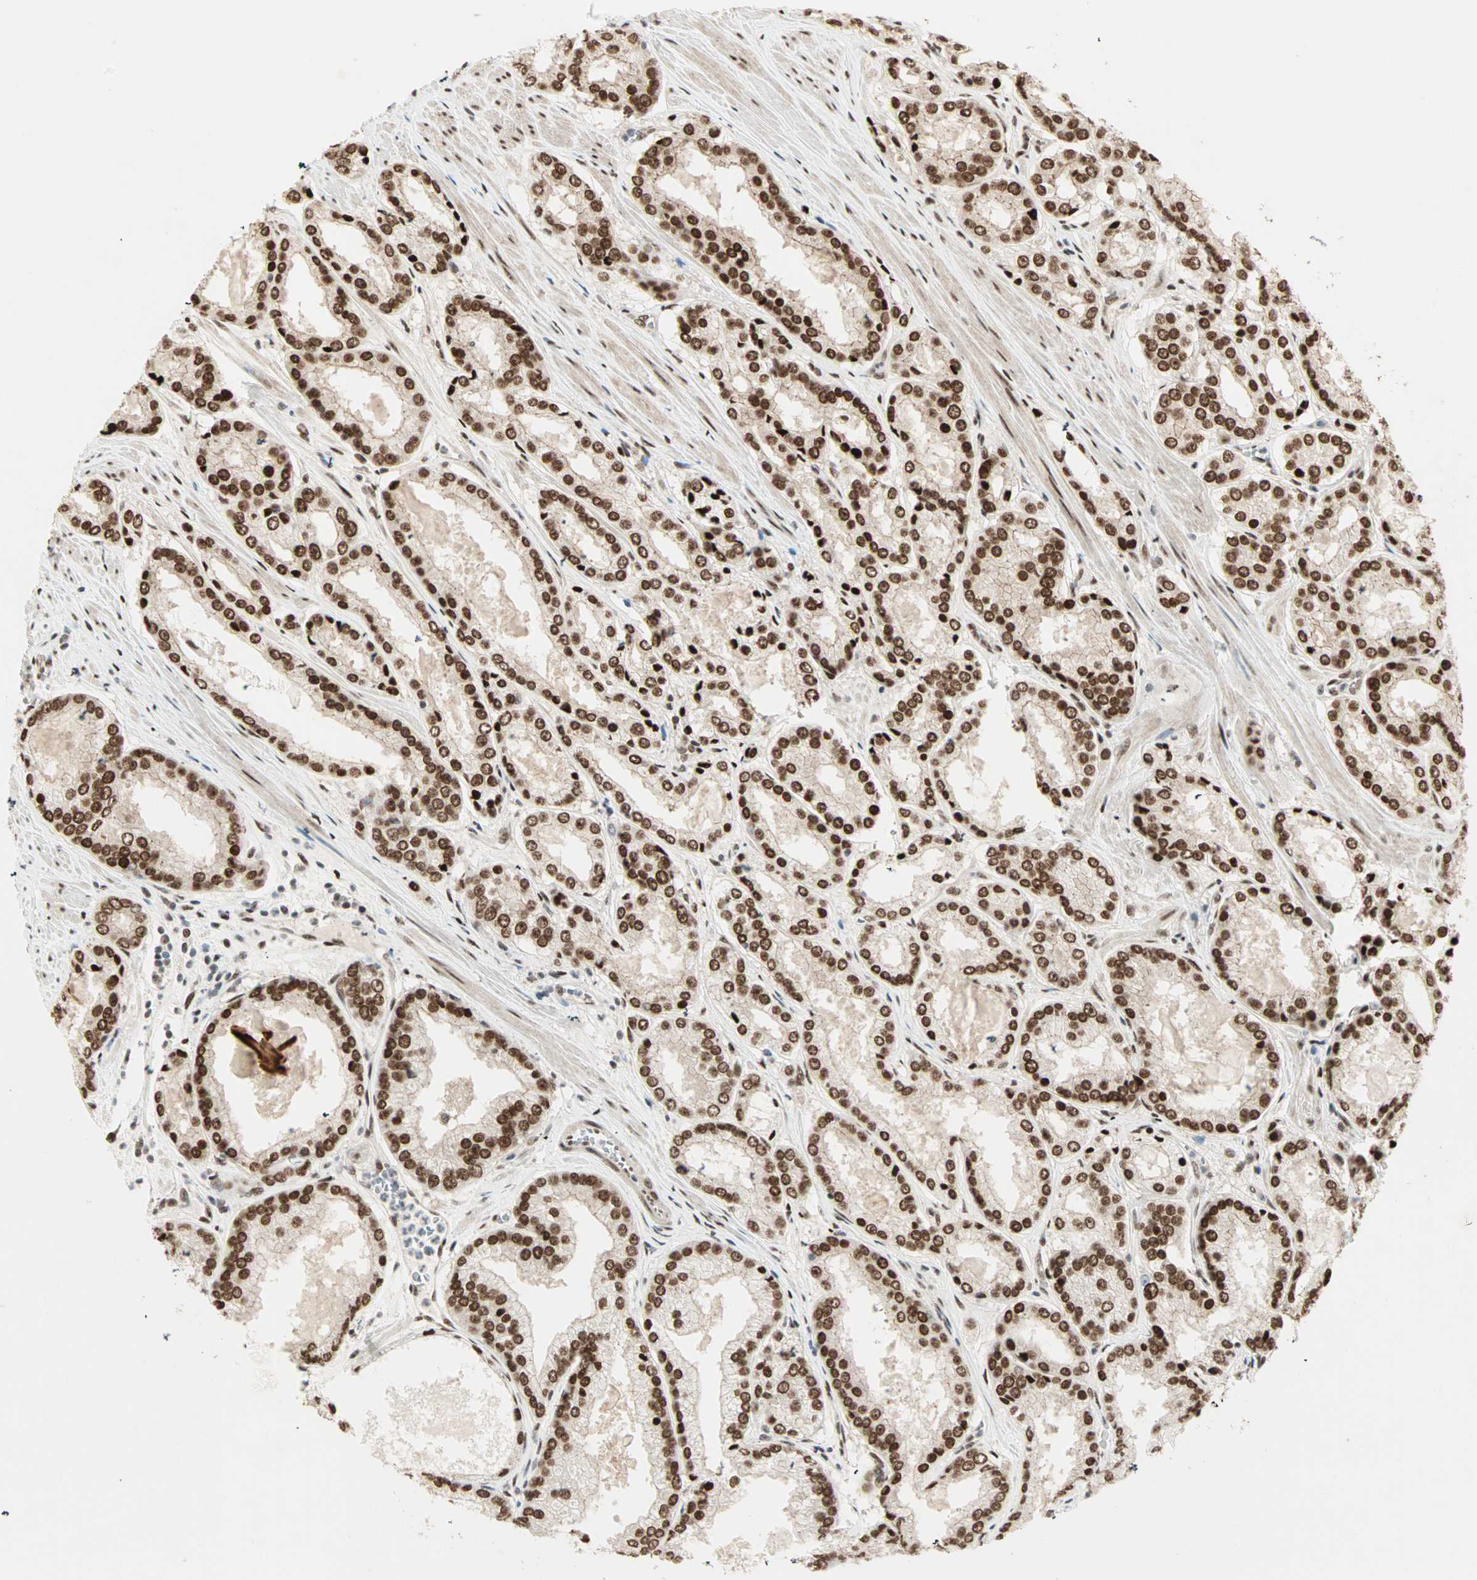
{"staining": {"intensity": "strong", "quantity": ">75%", "location": "nuclear"}, "tissue": "prostate cancer", "cell_type": "Tumor cells", "image_type": "cancer", "snomed": [{"axis": "morphology", "description": "Adenocarcinoma, Low grade"}, {"axis": "topography", "description": "Prostate"}], "caption": "This image exhibits prostate cancer stained with immunohistochemistry (IHC) to label a protein in brown. The nuclear of tumor cells show strong positivity for the protein. Nuclei are counter-stained blue.", "gene": "BLM", "patient": {"sex": "male", "age": 64}}